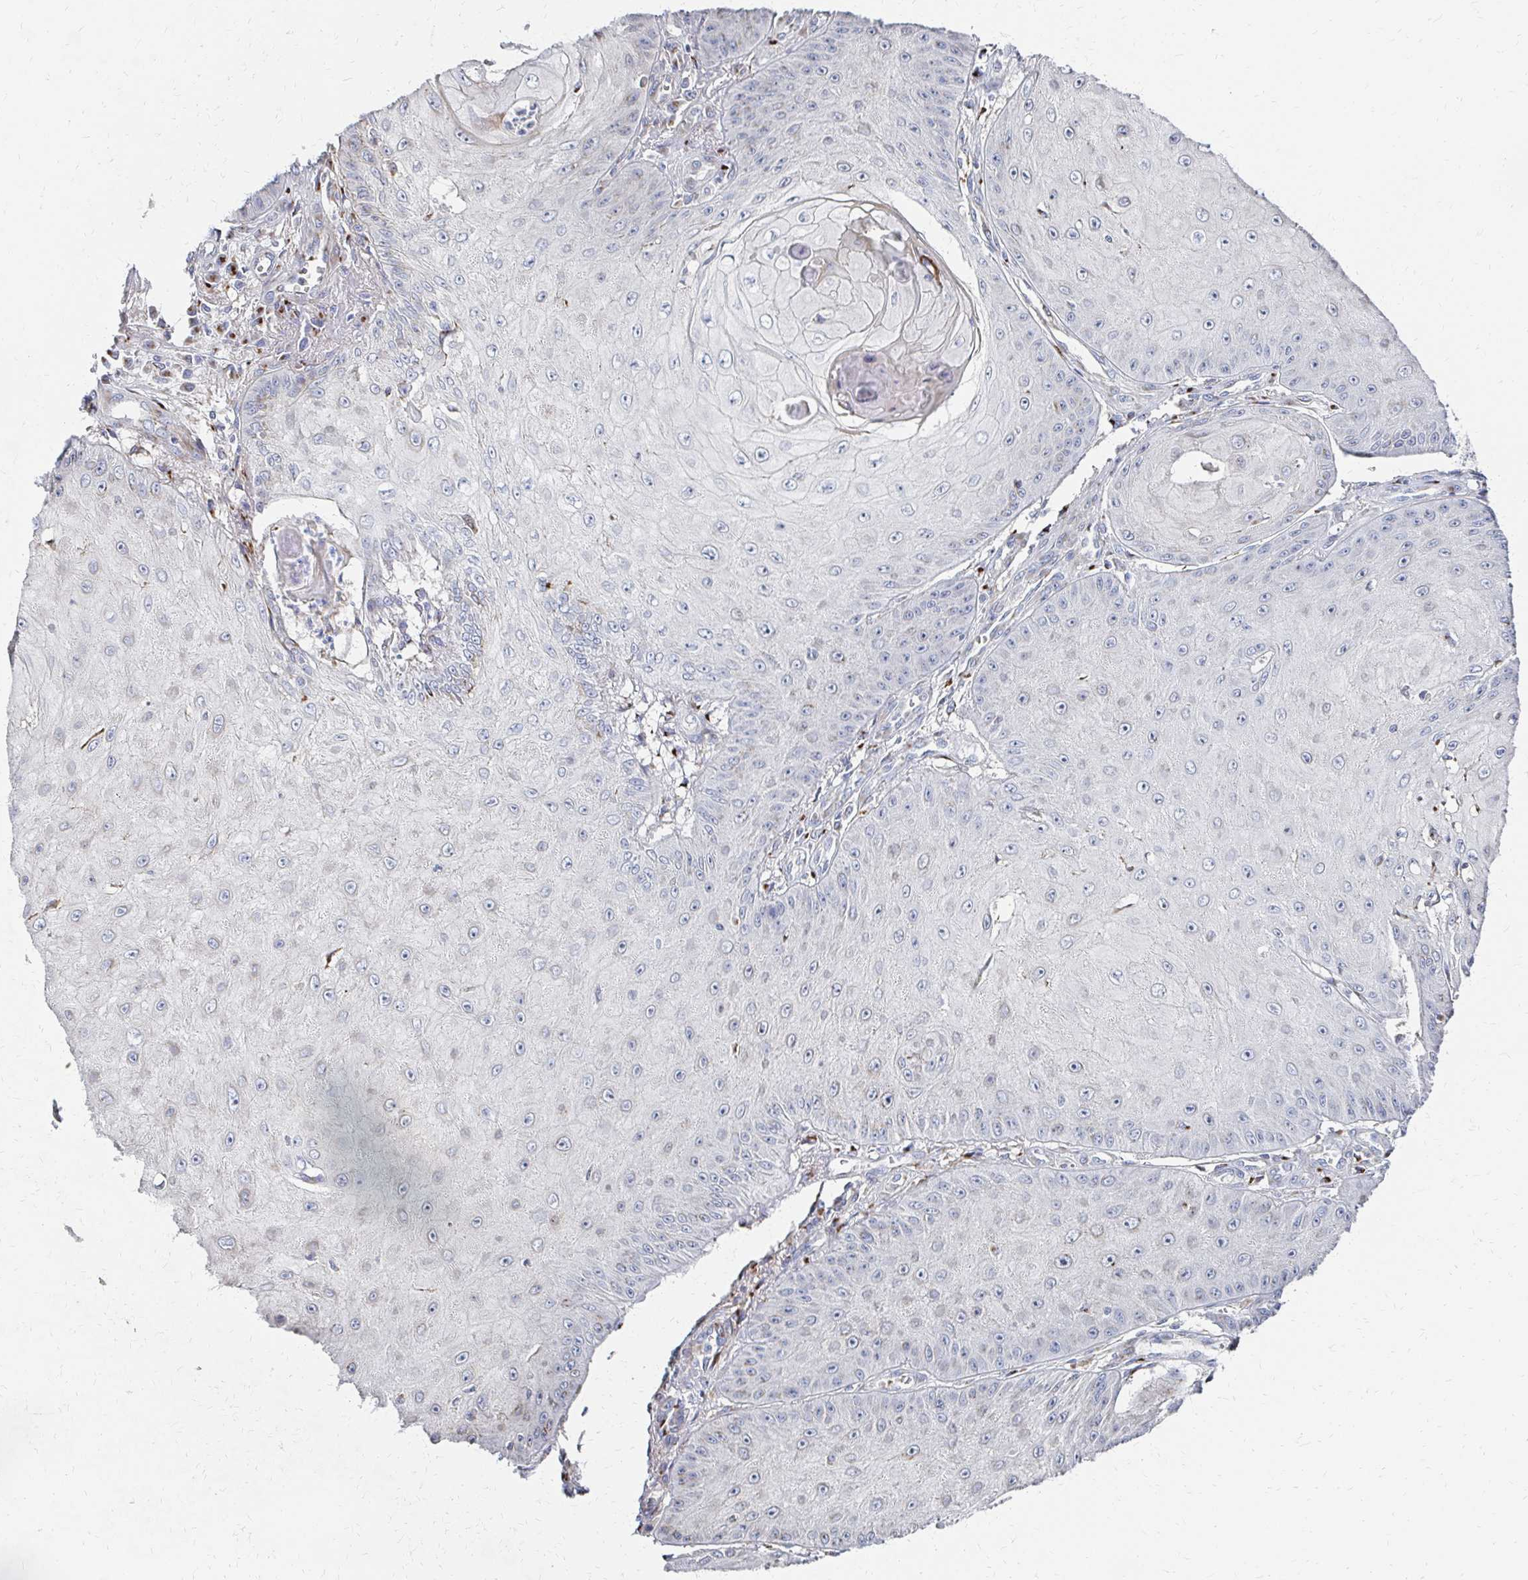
{"staining": {"intensity": "negative", "quantity": "none", "location": "none"}, "tissue": "skin cancer", "cell_type": "Tumor cells", "image_type": "cancer", "snomed": [{"axis": "morphology", "description": "Squamous cell carcinoma, NOS"}, {"axis": "topography", "description": "Skin"}], "caption": "Immunohistochemical staining of human skin cancer (squamous cell carcinoma) exhibits no significant positivity in tumor cells. The staining is performed using DAB (3,3'-diaminobenzidine) brown chromogen with nuclei counter-stained in using hematoxylin.", "gene": "MAN1A1", "patient": {"sex": "male", "age": 70}}